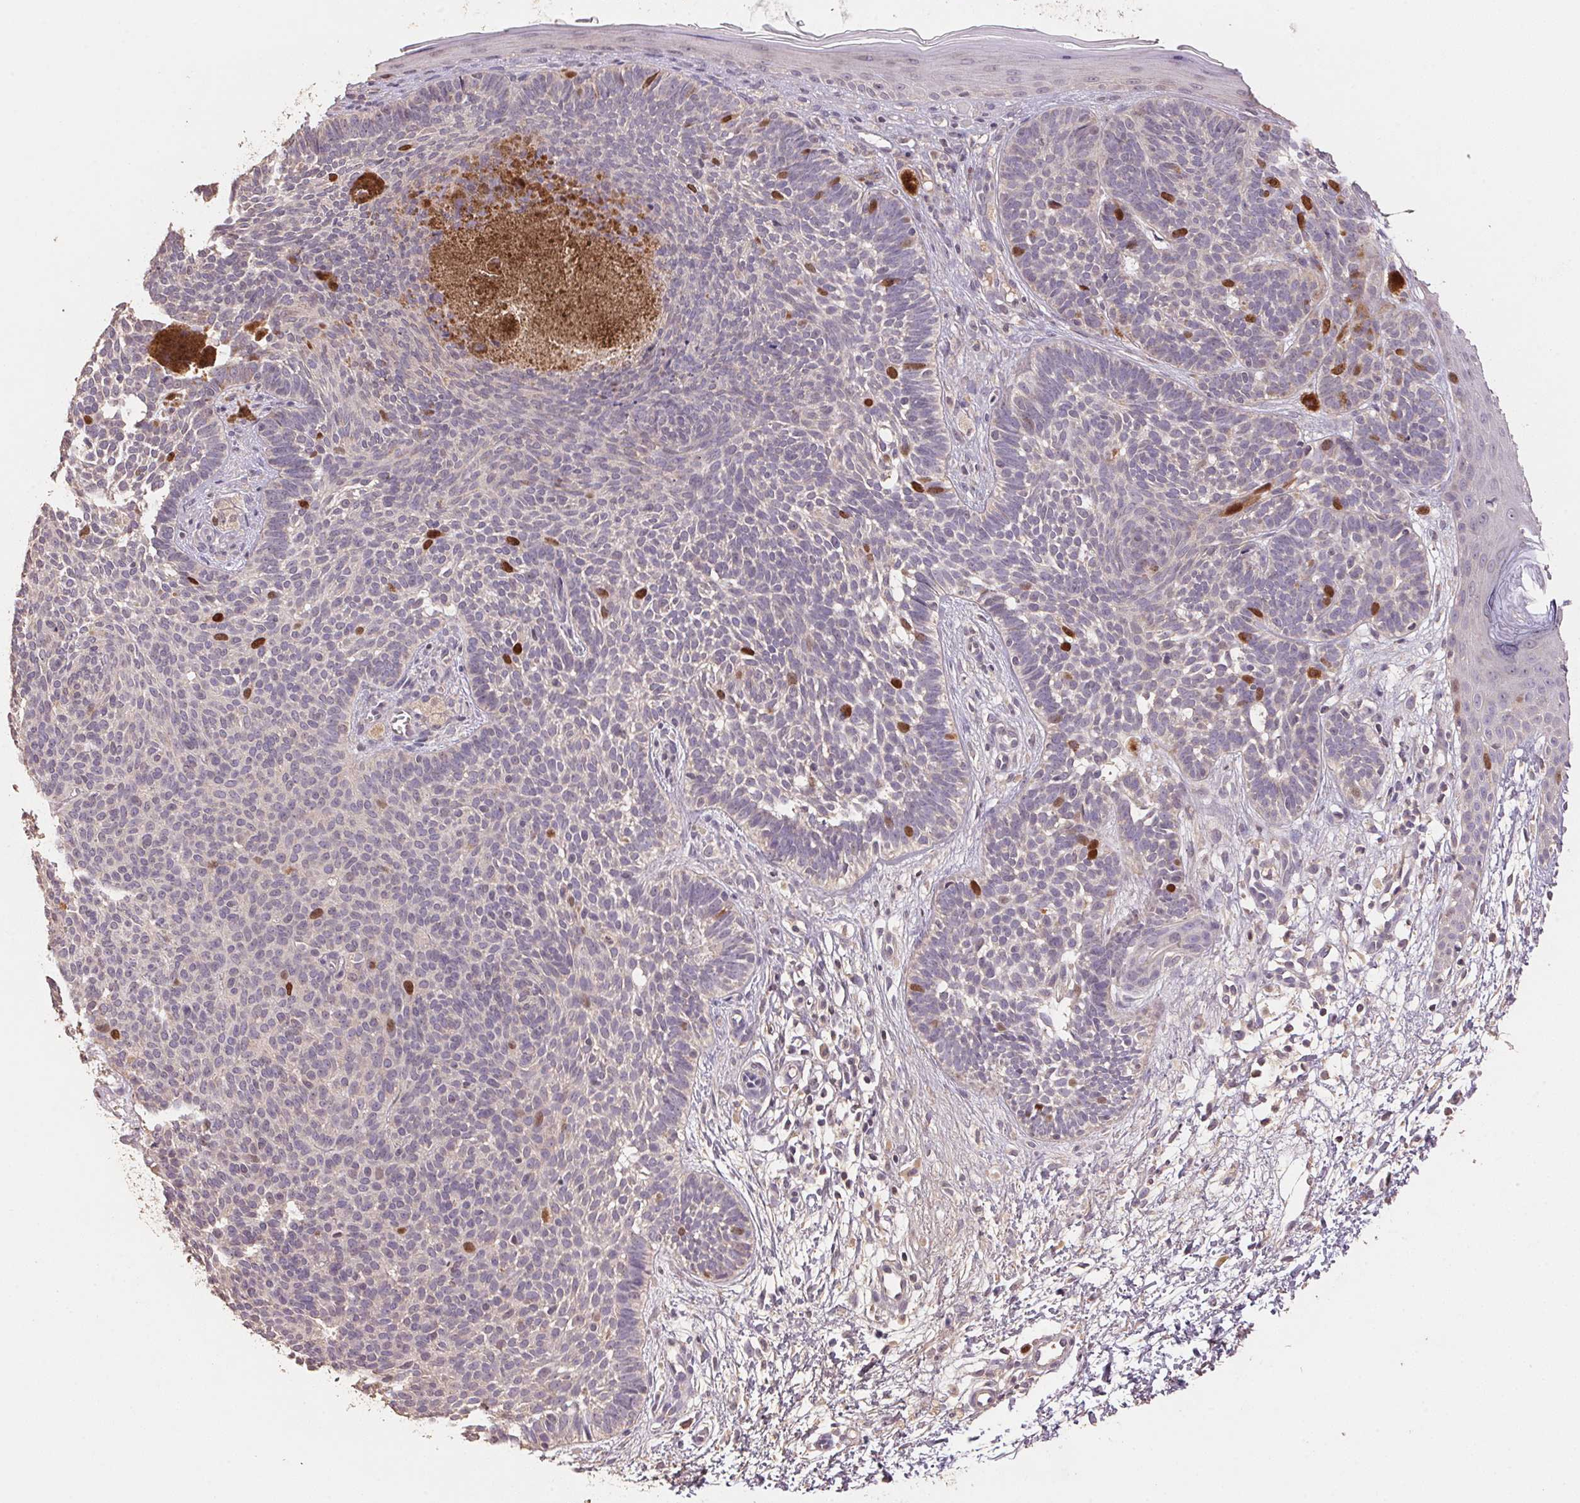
{"staining": {"intensity": "strong", "quantity": "<25%", "location": "nuclear"}, "tissue": "skin cancer", "cell_type": "Tumor cells", "image_type": "cancer", "snomed": [{"axis": "morphology", "description": "Basal cell carcinoma"}, {"axis": "topography", "description": "Skin"}], "caption": "Protein expression analysis of human skin cancer reveals strong nuclear expression in approximately <25% of tumor cells.", "gene": "CENPF", "patient": {"sex": "female", "age": 85}}